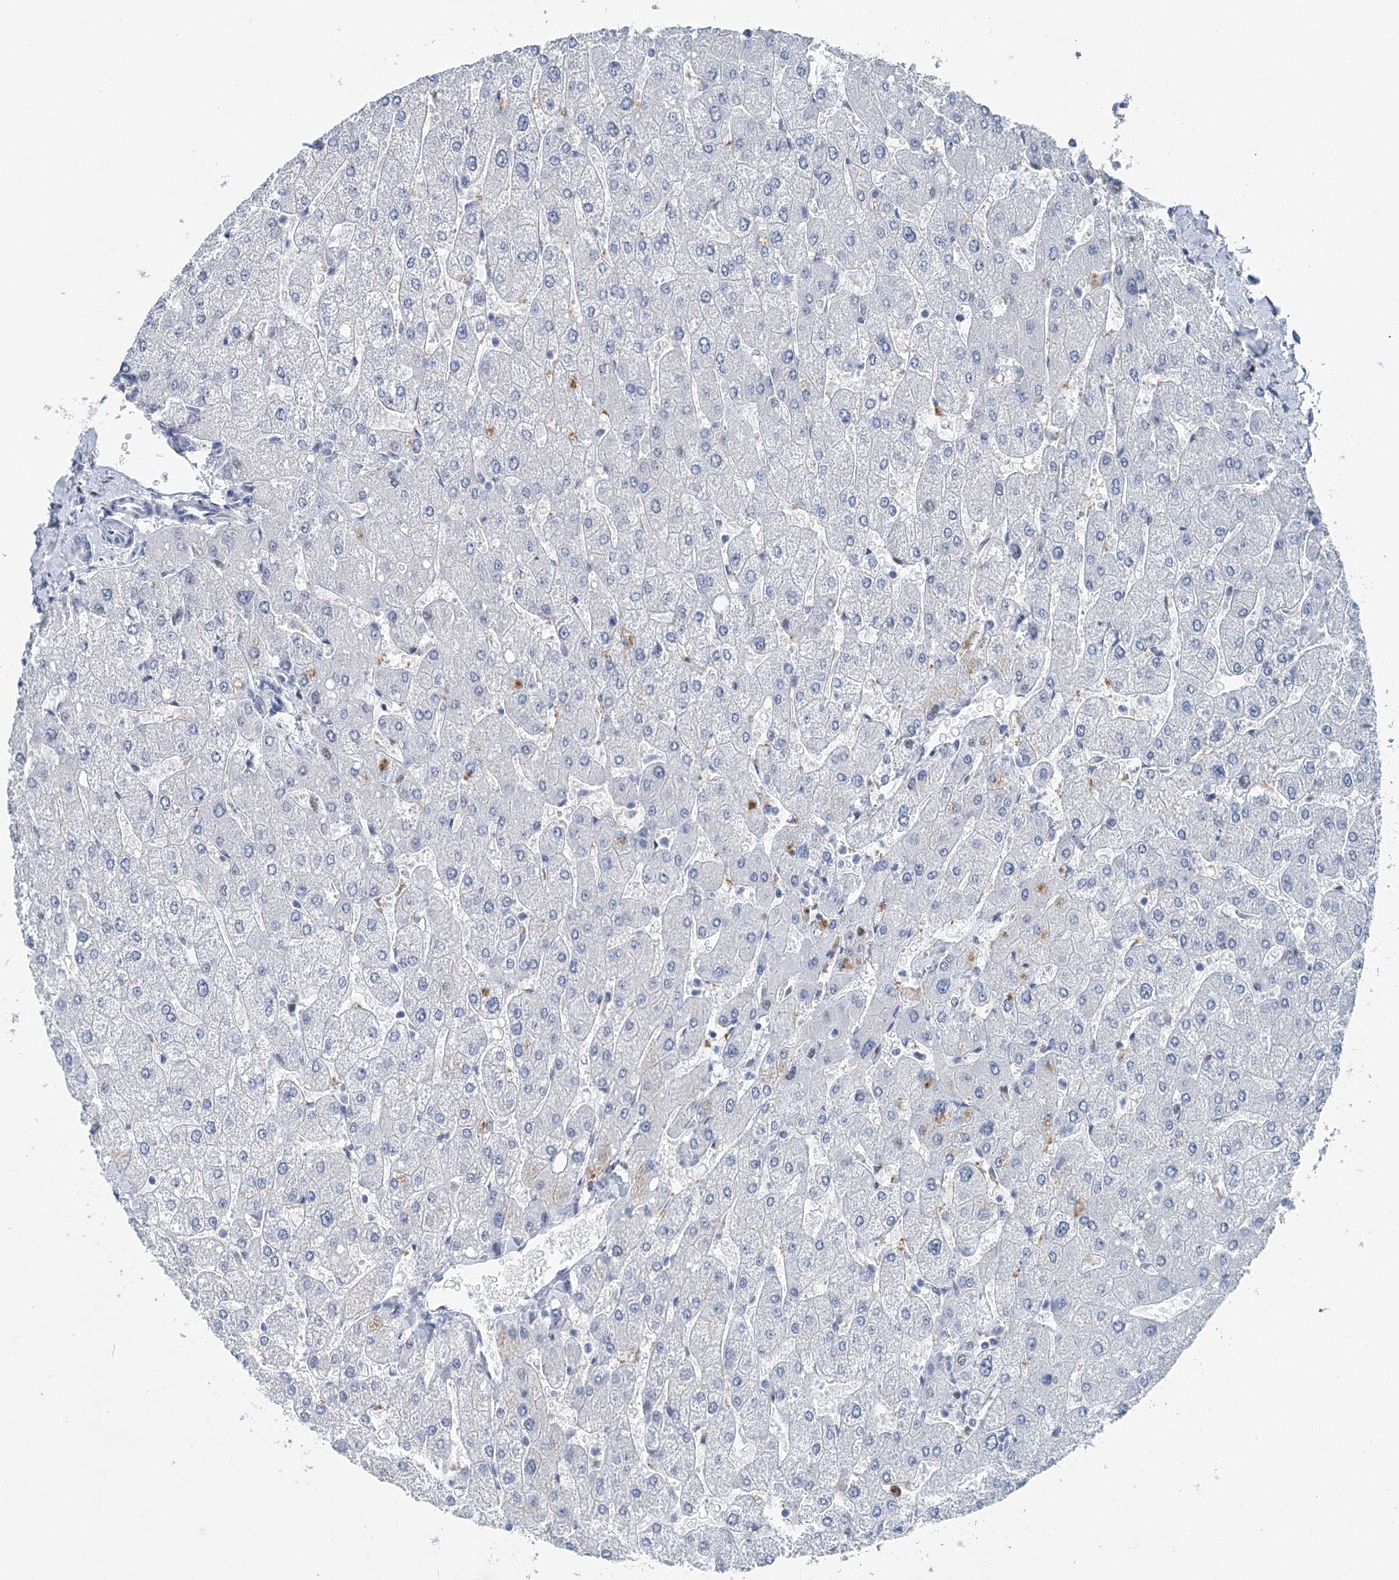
{"staining": {"intensity": "negative", "quantity": "none", "location": "none"}, "tissue": "liver", "cell_type": "Cholangiocytes", "image_type": "normal", "snomed": [{"axis": "morphology", "description": "Normal tissue, NOS"}, {"axis": "topography", "description": "Liver"}], "caption": "Protein analysis of normal liver reveals no significant positivity in cholangiocytes. Nuclei are stained in blue.", "gene": "HAT1", "patient": {"sex": "male", "age": 55}}